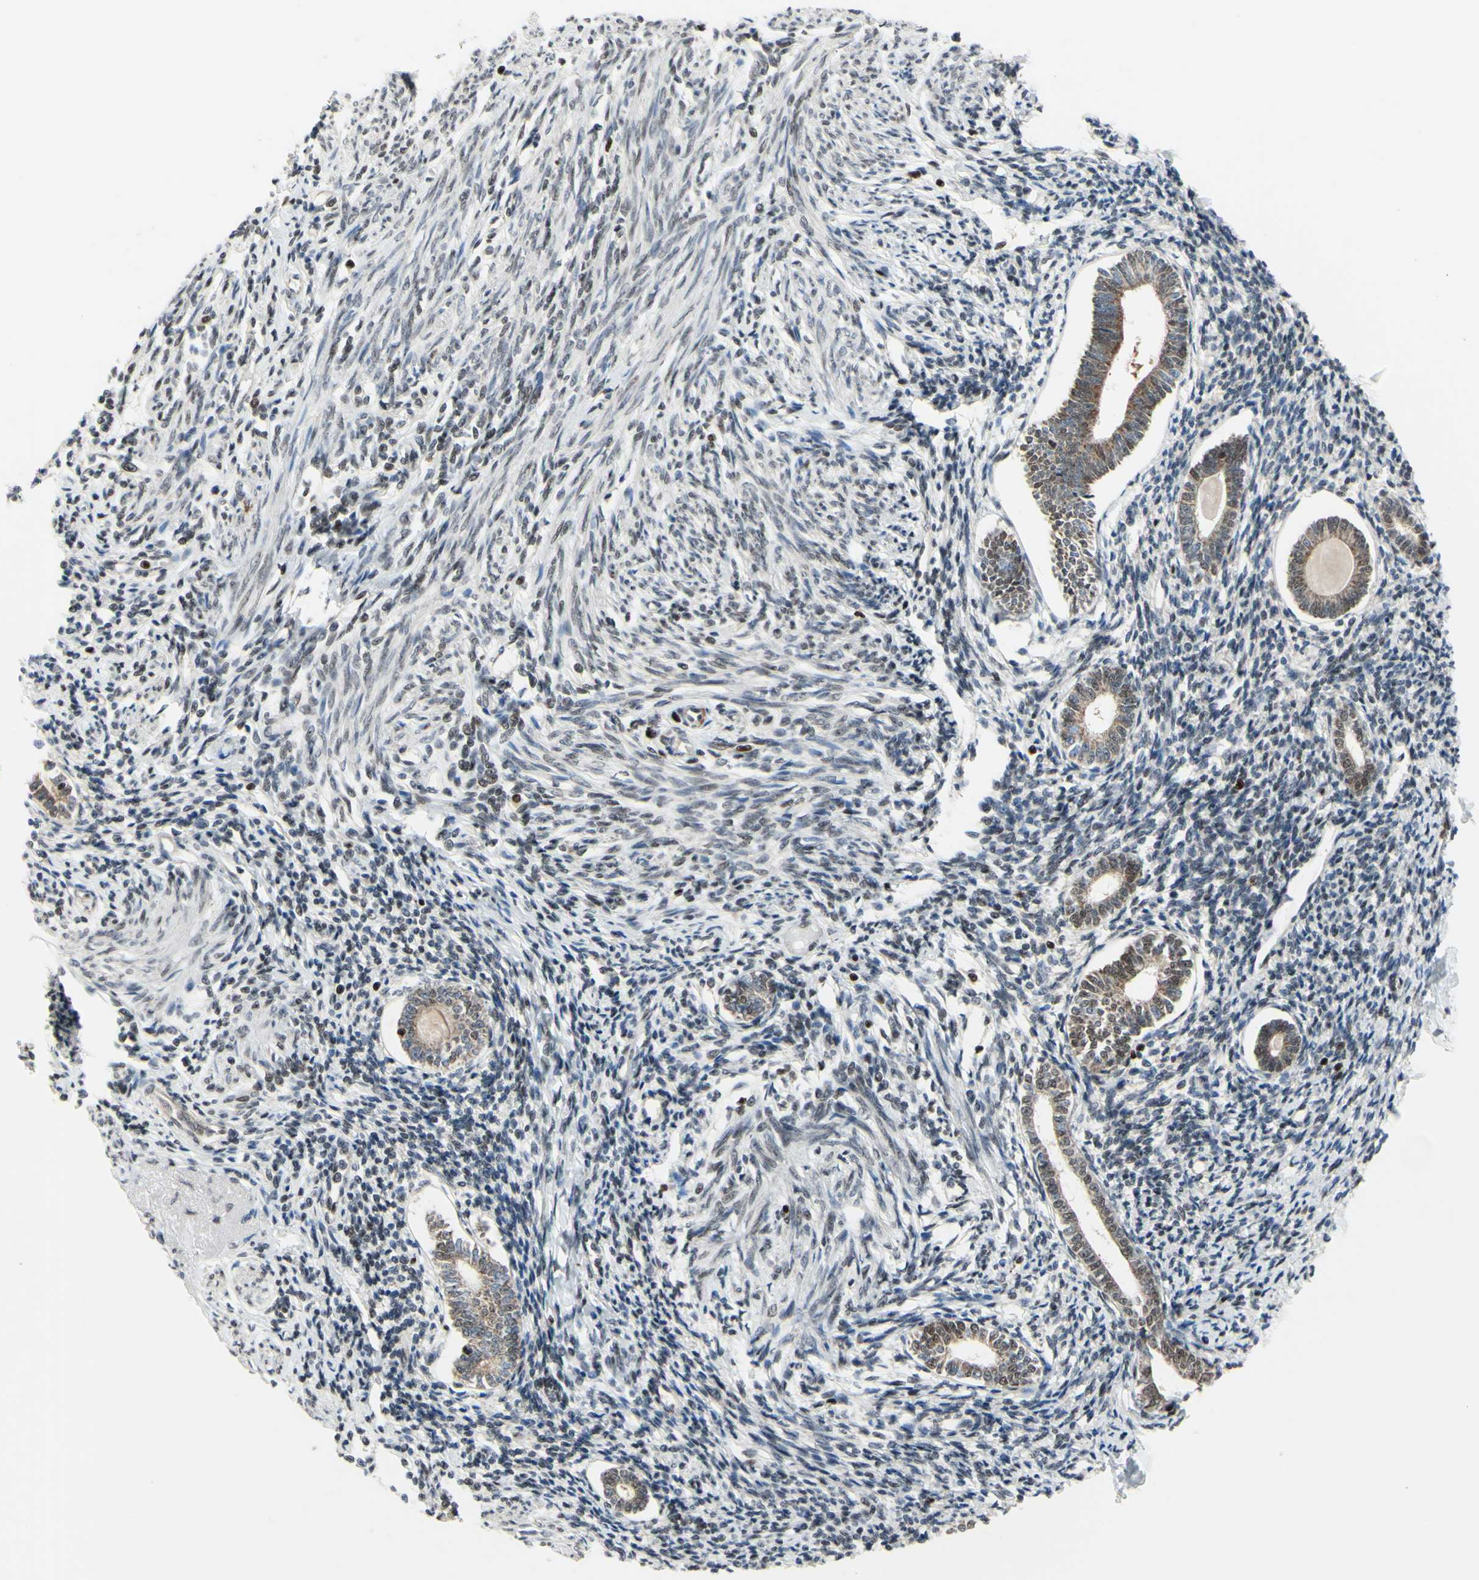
{"staining": {"intensity": "weak", "quantity": "<25%", "location": "cytoplasmic/membranous"}, "tissue": "endometrium", "cell_type": "Cells in endometrial stroma", "image_type": "normal", "snomed": [{"axis": "morphology", "description": "Normal tissue, NOS"}, {"axis": "topography", "description": "Endometrium"}], "caption": "High magnification brightfield microscopy of normal endometrium stained with DAB (3,3'-diaminobenzidine) (brown) and counterstained with hematoxylin (blue): cells in endometrial stroma show no significant staining. (Brightfield microscopy of DAB (3,3'-diaminobenzidine) immunohistochemistry at high magnification).", "gene": "SP4", "patient": {"sex": "female", "age": 71}}